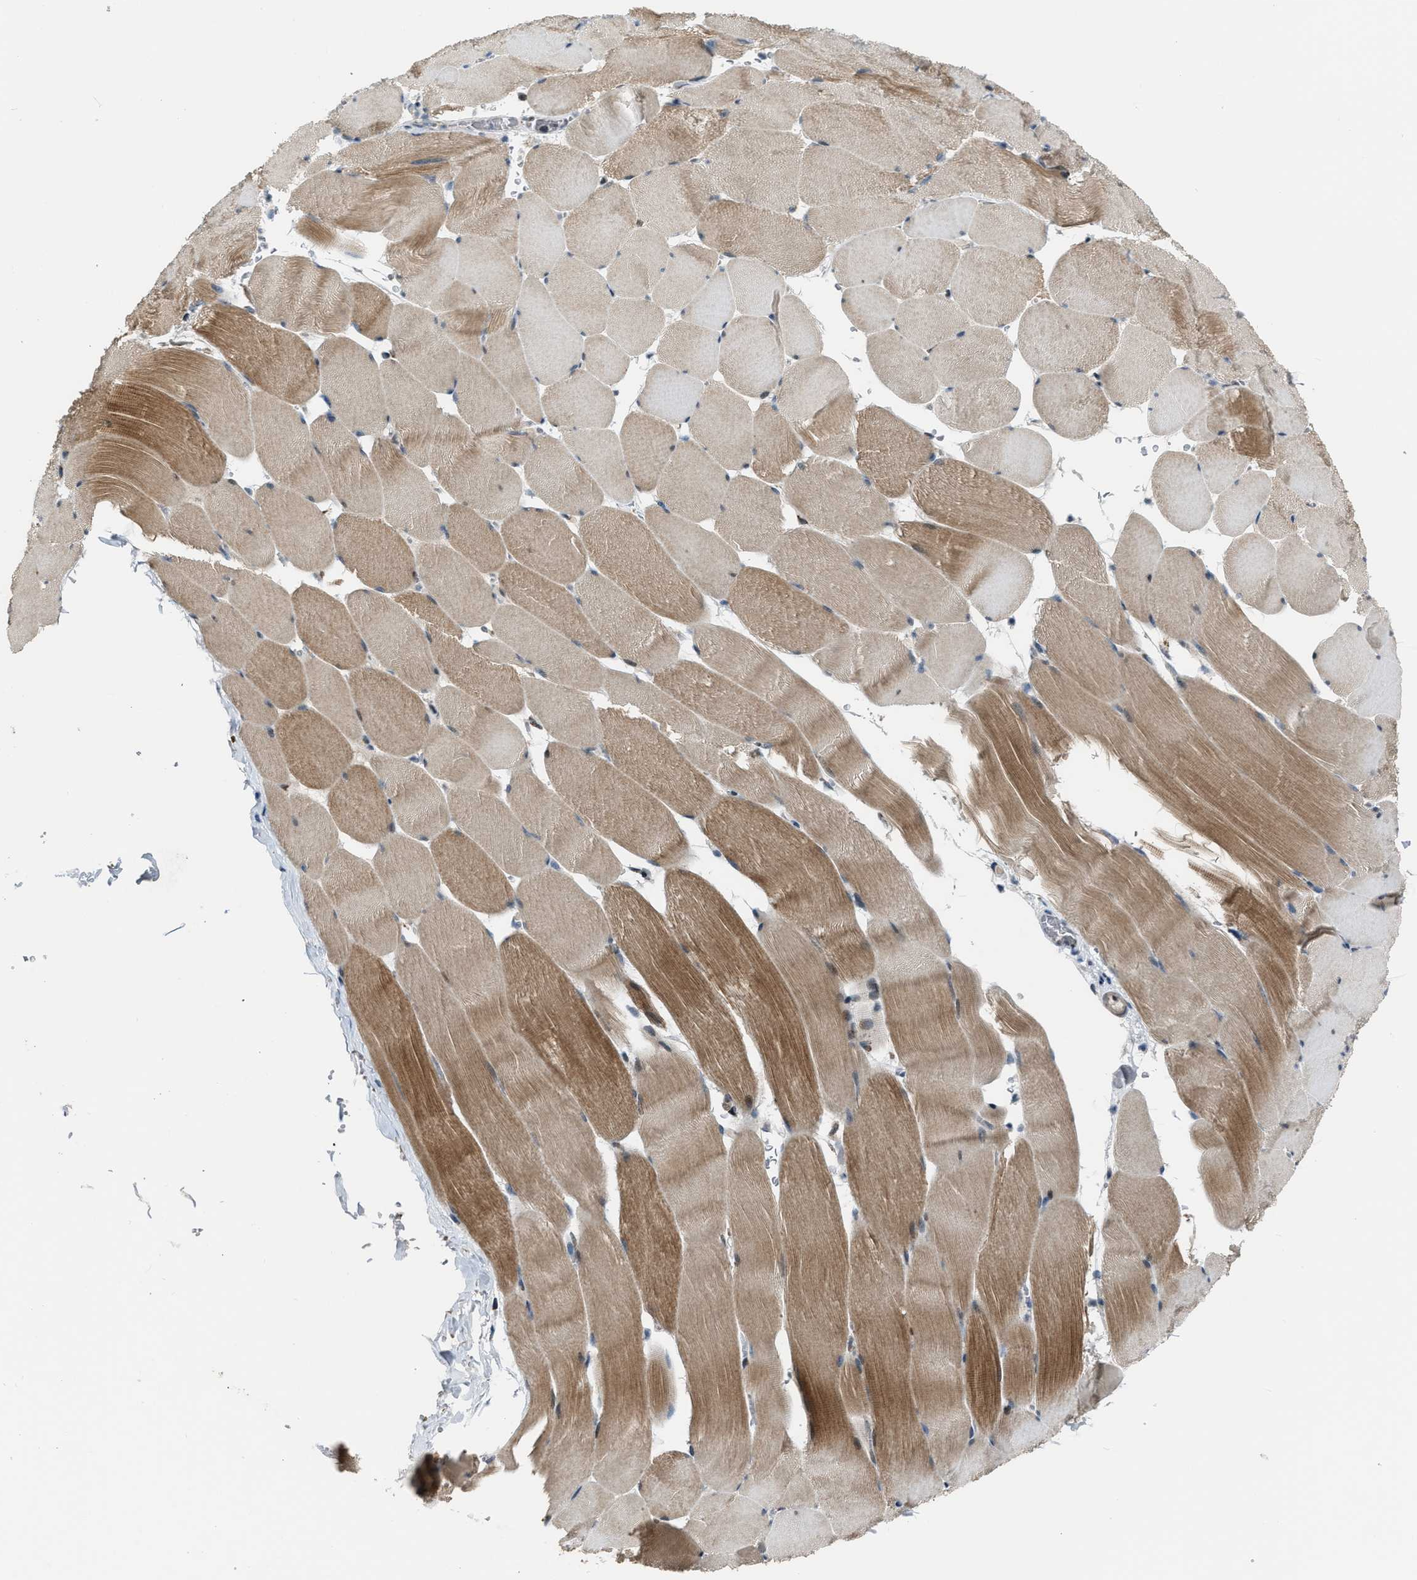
{"staining": {"intensity": "strong", "quantity": "25%-75%", "location": "cytoplasmic/membranous"}, "tissue": "skeletal muscle", "cell_type": "Myocytes", "image_type": "normal", "snomed": [{"axis": "morphology", "description": "Normal tissue, NOS"}, {"axis": "topography", "description": "Skeletal muscle"}], "caption": "Myocytes demonstrate high levels of strong cytoplasmic/membranous expression in about 25%-75% of cells in benign human skeletal muscle. Using DAB (3,3'-diaminobenzidine) (brown) and hematoxylin (blue) stains, captured at high magnification using brightfield microscopy.", "gene": "CHN2", "patient": {"sex": "male", "age": 62}}